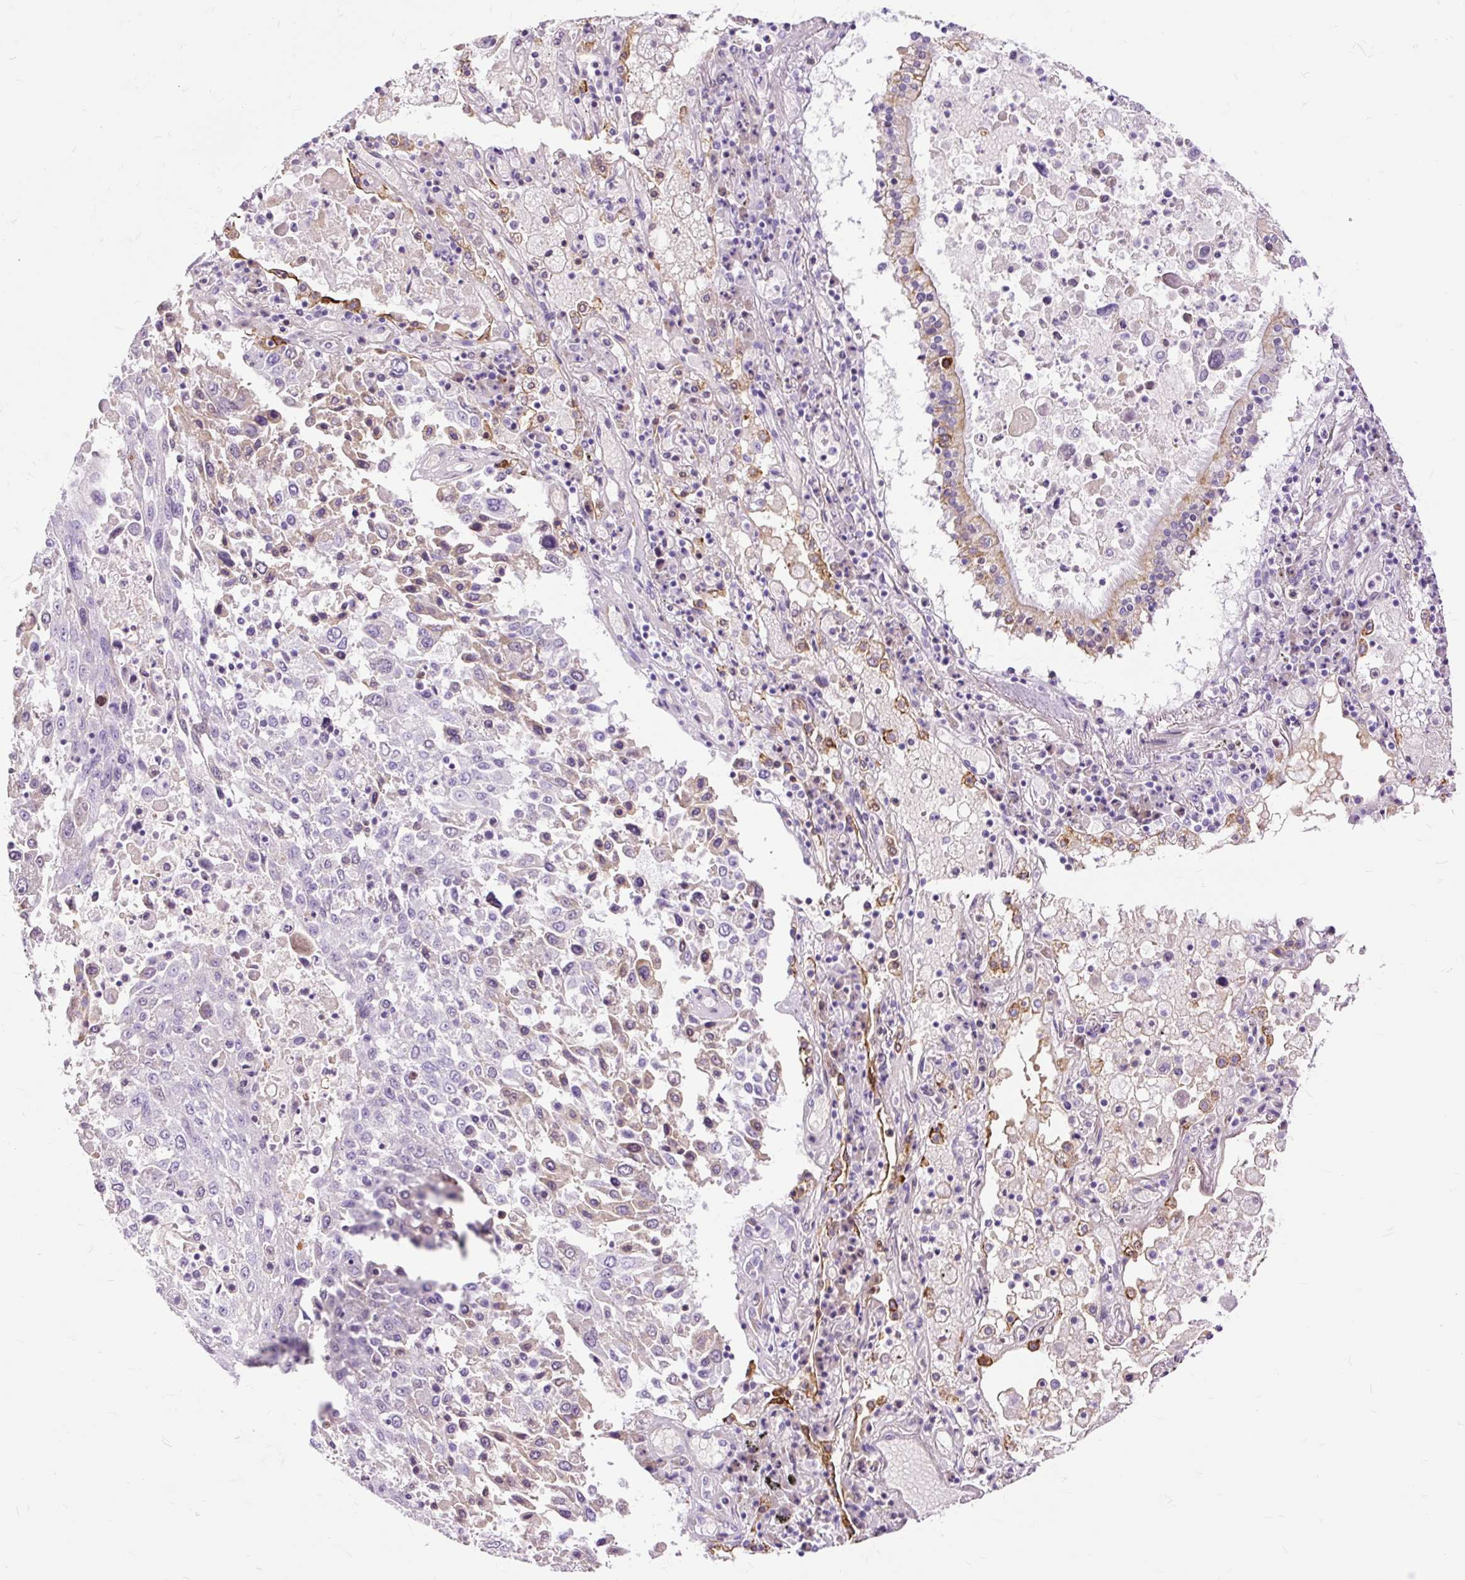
{"staining": {"intensity": "negative", "quantity": "none", "location": "none"}, "tissue": "lung cancer", "cell_type": "Tumor cells", "image_type": "cancer", "snomed": [{"axis": "morphology", "description": "Squamous cell carcinoma, NOS"}, {"axis": "topography", "description": "Lung"}], "caption": "Tumor cells show no significant protein staining in lung cancer.", "gene": "DCTN4", "patient": {"sex": "male", "age": 65}}